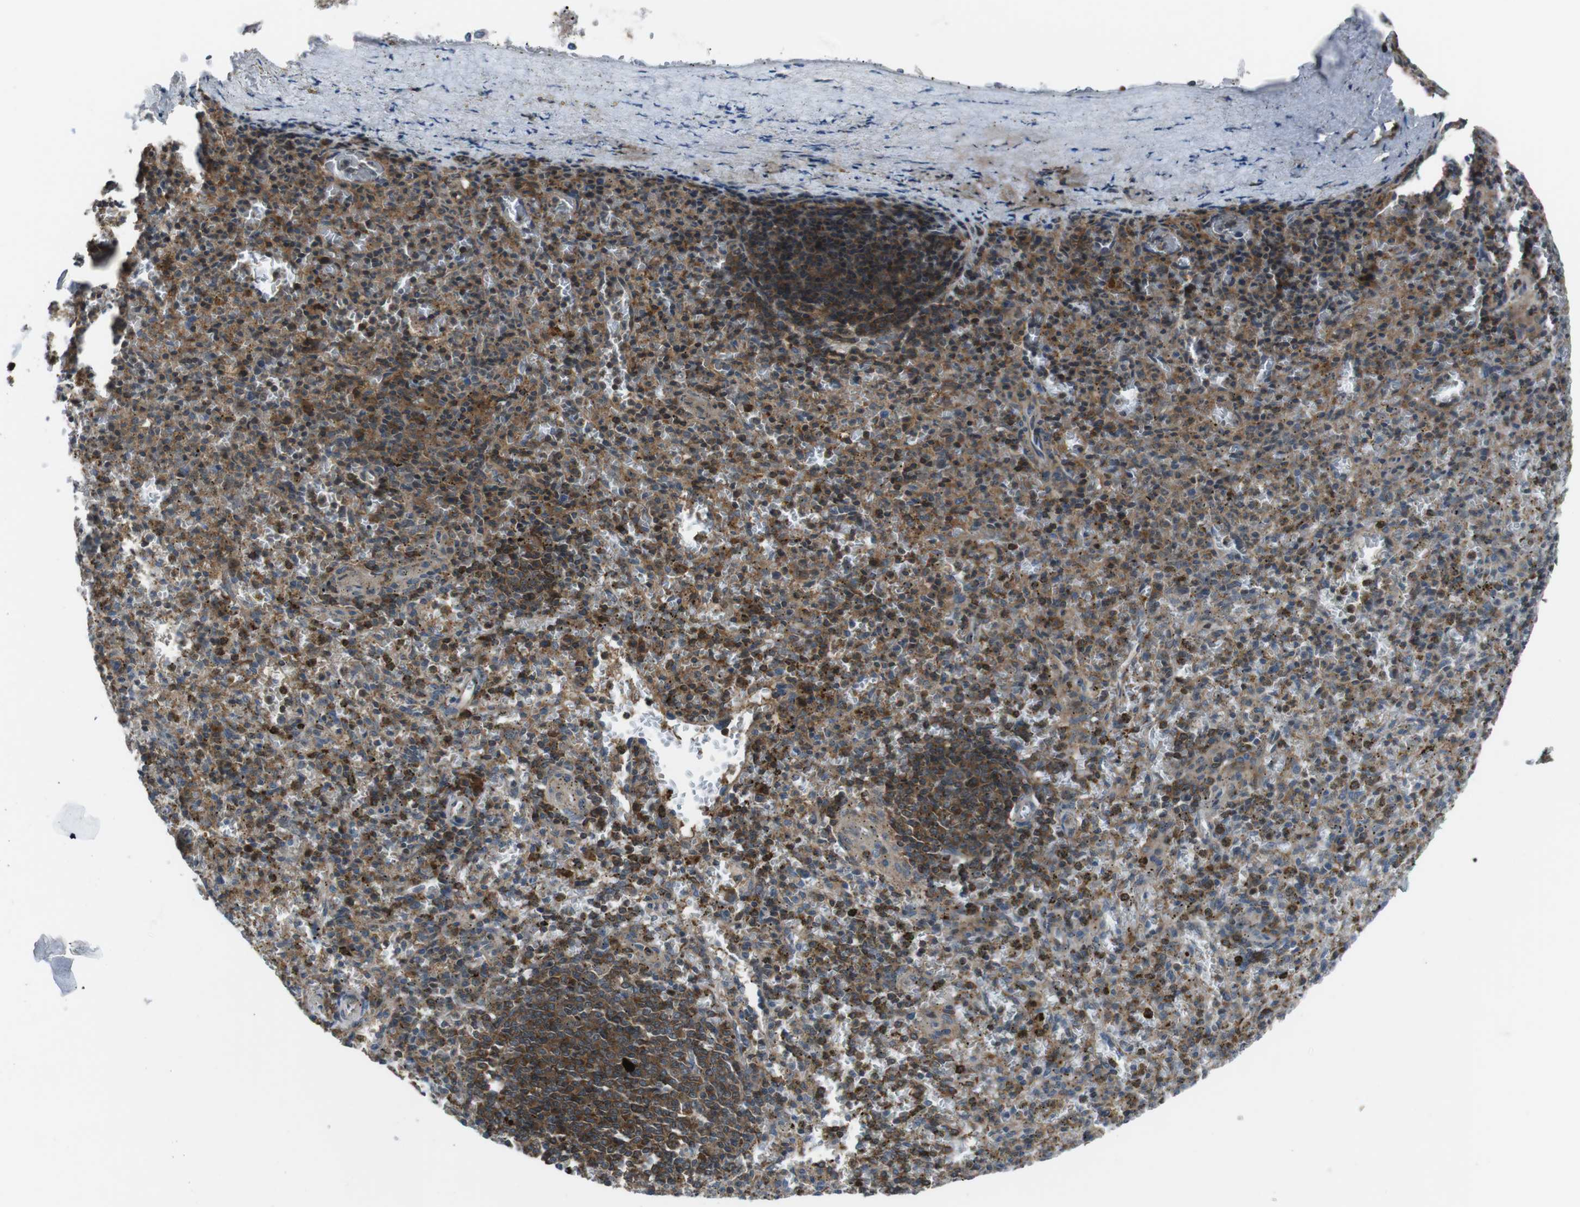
{"staining": {"intensity": "moderate", "quantity": ">75%", "location": "cytoplasmic/membranous"}, "tissue": "spleen", "cell_type": "Cells in red pulp", "image_type": "normal", "snomed": [{"axis": "morphology", "description": "Normal tissue, NOS"}, {"axis": "topography", "description": "Spleen"}], "caption": "Immunohistochemical staining of unremarkable spleen displays >75% levels of moderate cytoplasmic/membranous protein expression in about >75% of cells in red pulp.", "gene": "SLC22A23", "patient": {"sex": "male", "age": 72}}